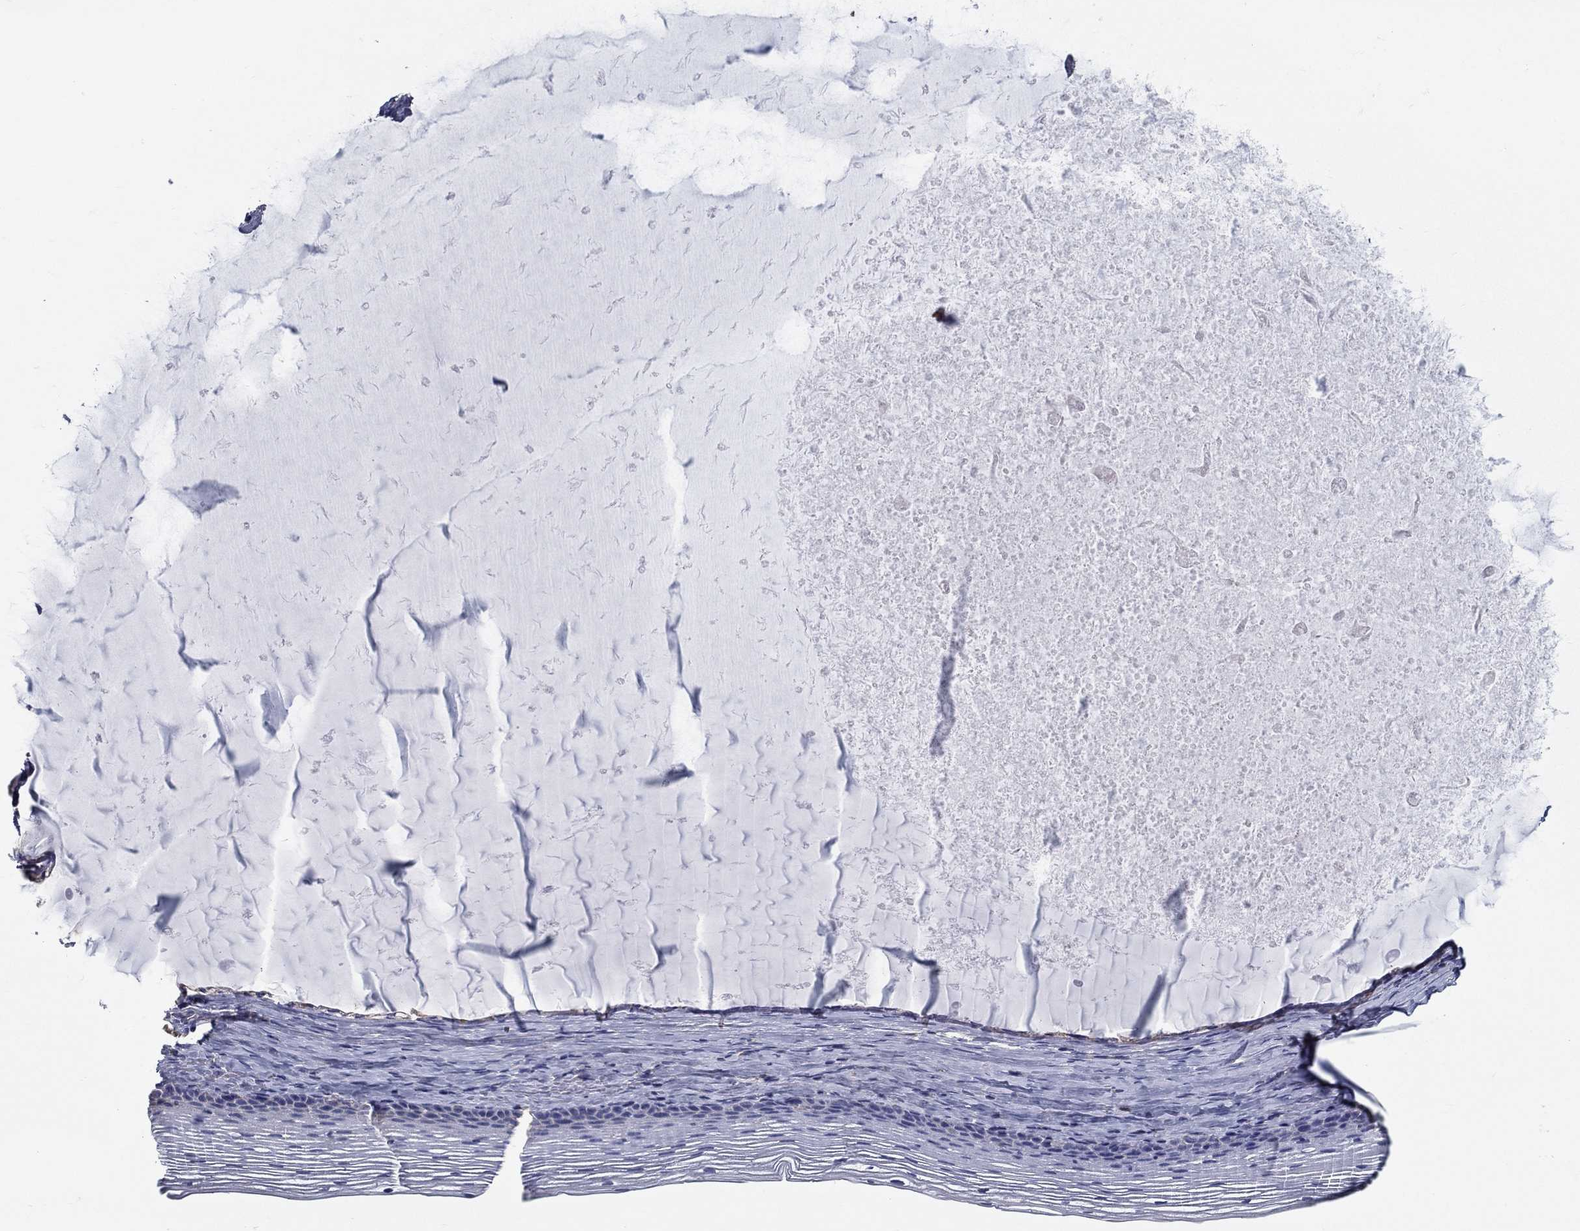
{"staining": {"intensity": "moderate", "quantity": "25%-75%", "location": "cytoplasmic/membranous"}, "tissue": "cervix", "cell_type": "Glandular cells", "image_type": "normal", "snomed": [{"axis": "morphology", "description": "Normal tissue, NOS"}, {"axis": "topography", "description": "Cervix"}], "caption": "A medium amount of moderate cytoplasmic/membranous staining is identified in approximately 25%-75% of glandular cells in benign cervix. The protein is shown in brown color, while the nuclei are stained blue.", "gene": "NME5", "patient": {"sex": "female", "age": 39}}